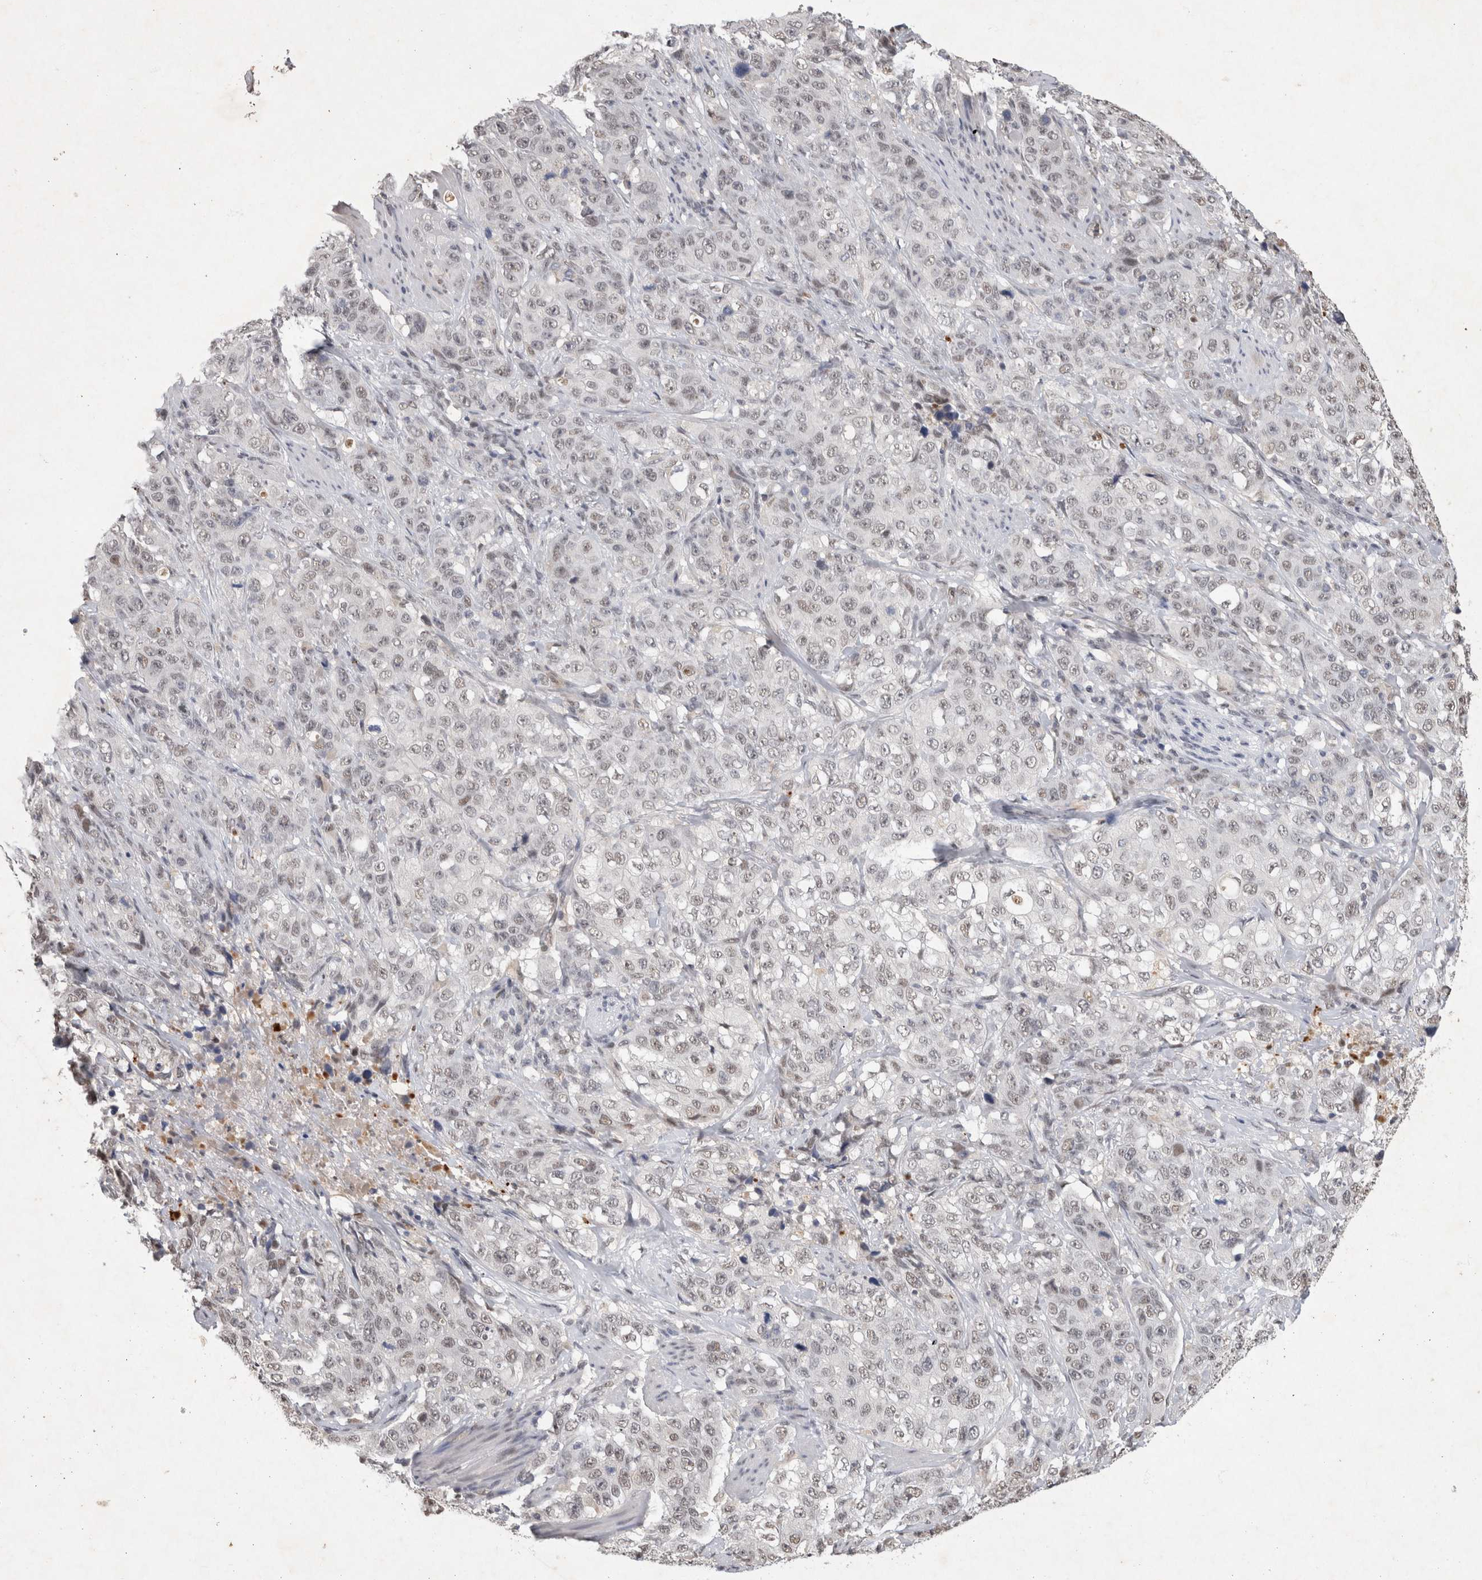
{"staining": {"intensity": "negative", "quantity": "none", "location": "none"}, "tissue": "stomach cancer", "cell_type": "Tumor cells", "image_type": "cancer", "snomed": [{"axis": "morphology", "description": "Adenocarcinoma, NOS"}, {"axis": "topography", "description": "Stomach"}], "caption": "The micrograph shows no significant expression in tumor cells of stomach adenocarcinoma.", "gene": "XRCC5", "patient": {"sex": "male", "age": 48}}